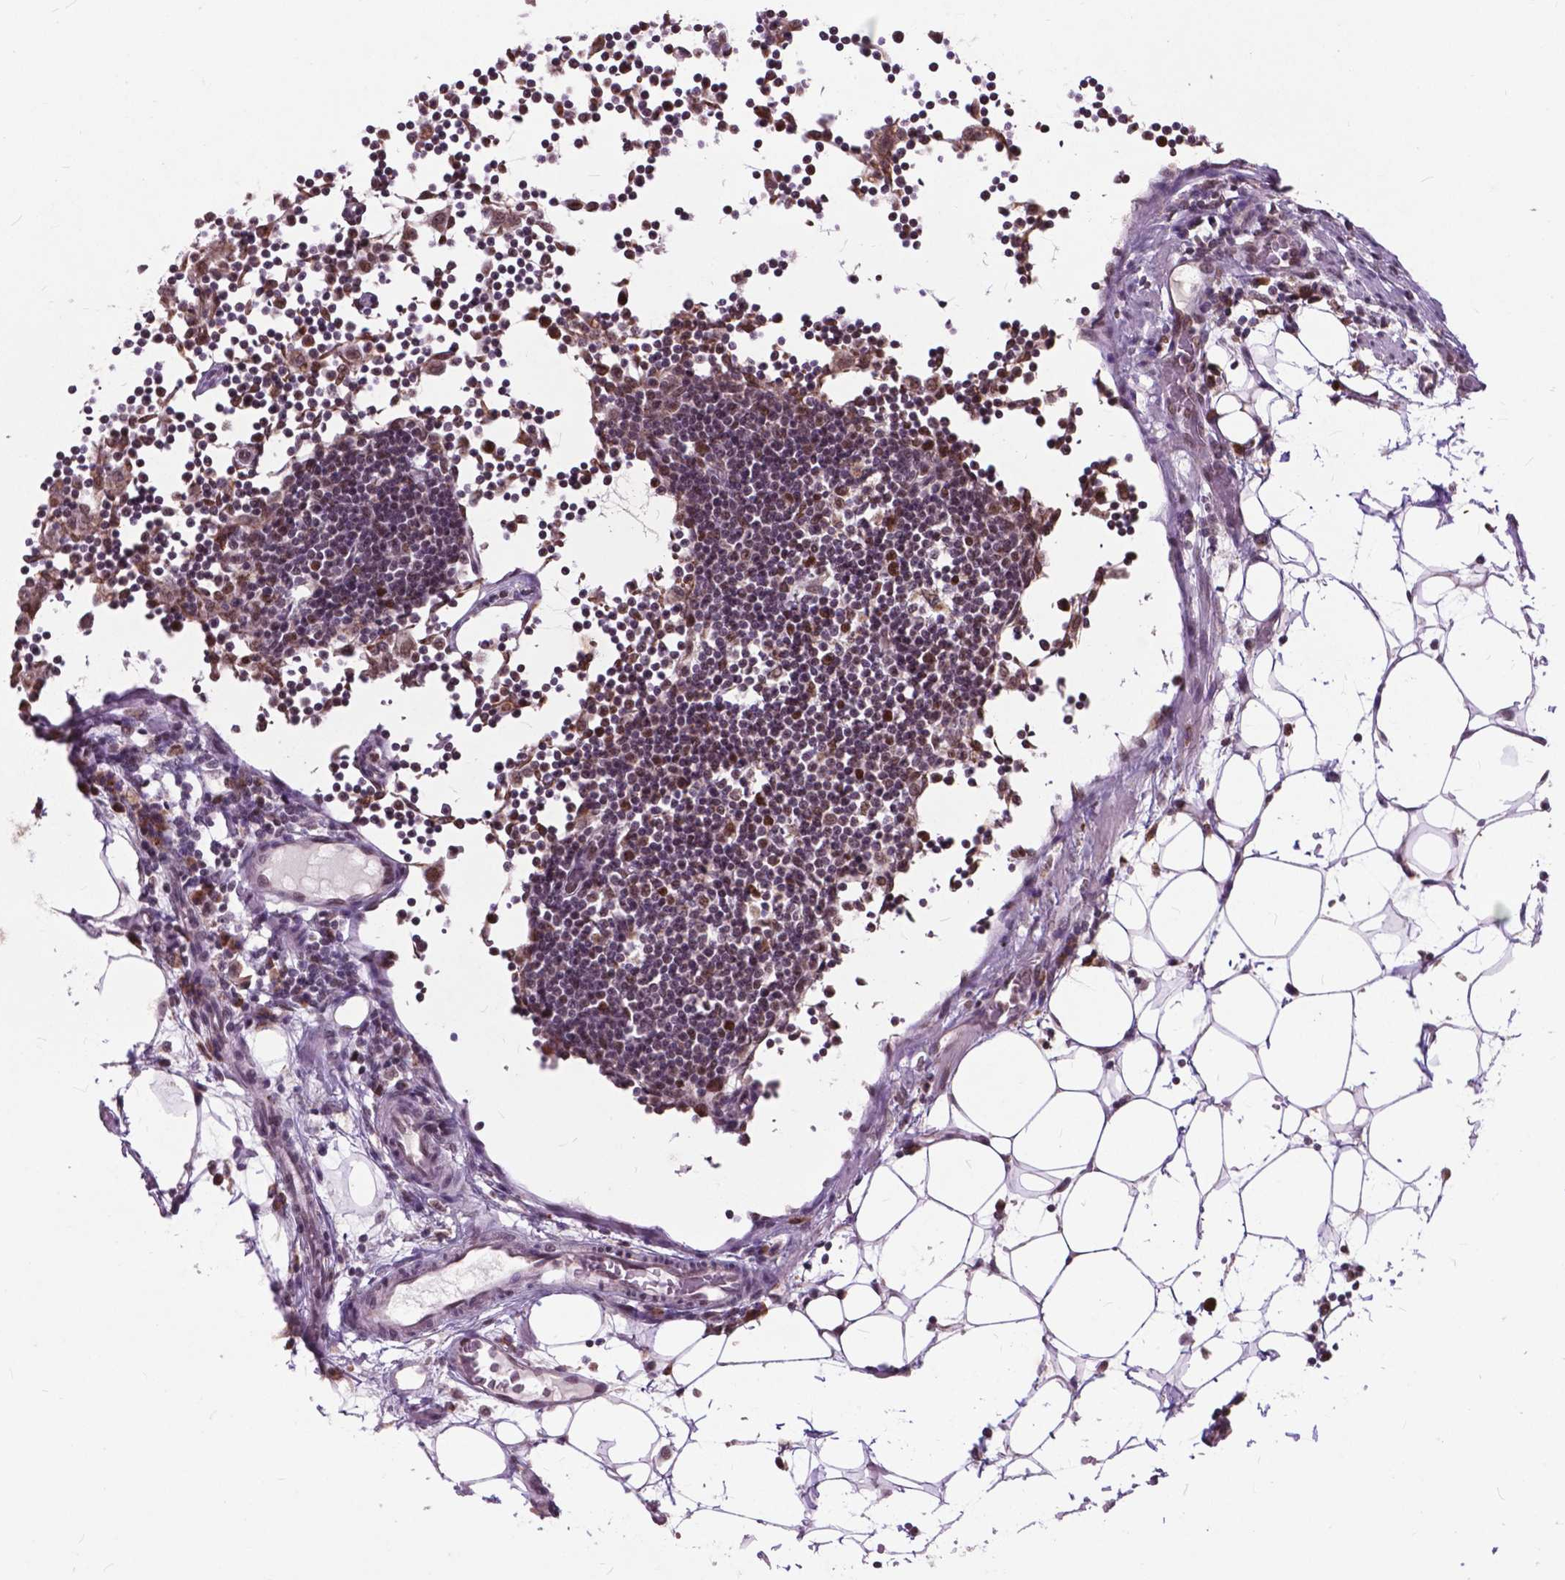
{"staining": {"intensity": "strong", "quantity": "<25%", "location": "nuclear"}, "tissue": "lymph node", "cell_type": "Germinal center cells", "image_type": "normal", "snomed": [{"axis": "morphology", "description": "Normal tissue, NOS"}, {"axis": "topography", "description": "Lymph node"}], "caption": "A photomicrograph showing strong nuclear staining in about <25% of germinal center cells in unremarkable lymph node, as visualized by brown immunohistochemical staining.", "gene": "MSH2", "patient": {"sex": "female", "age": 72}}